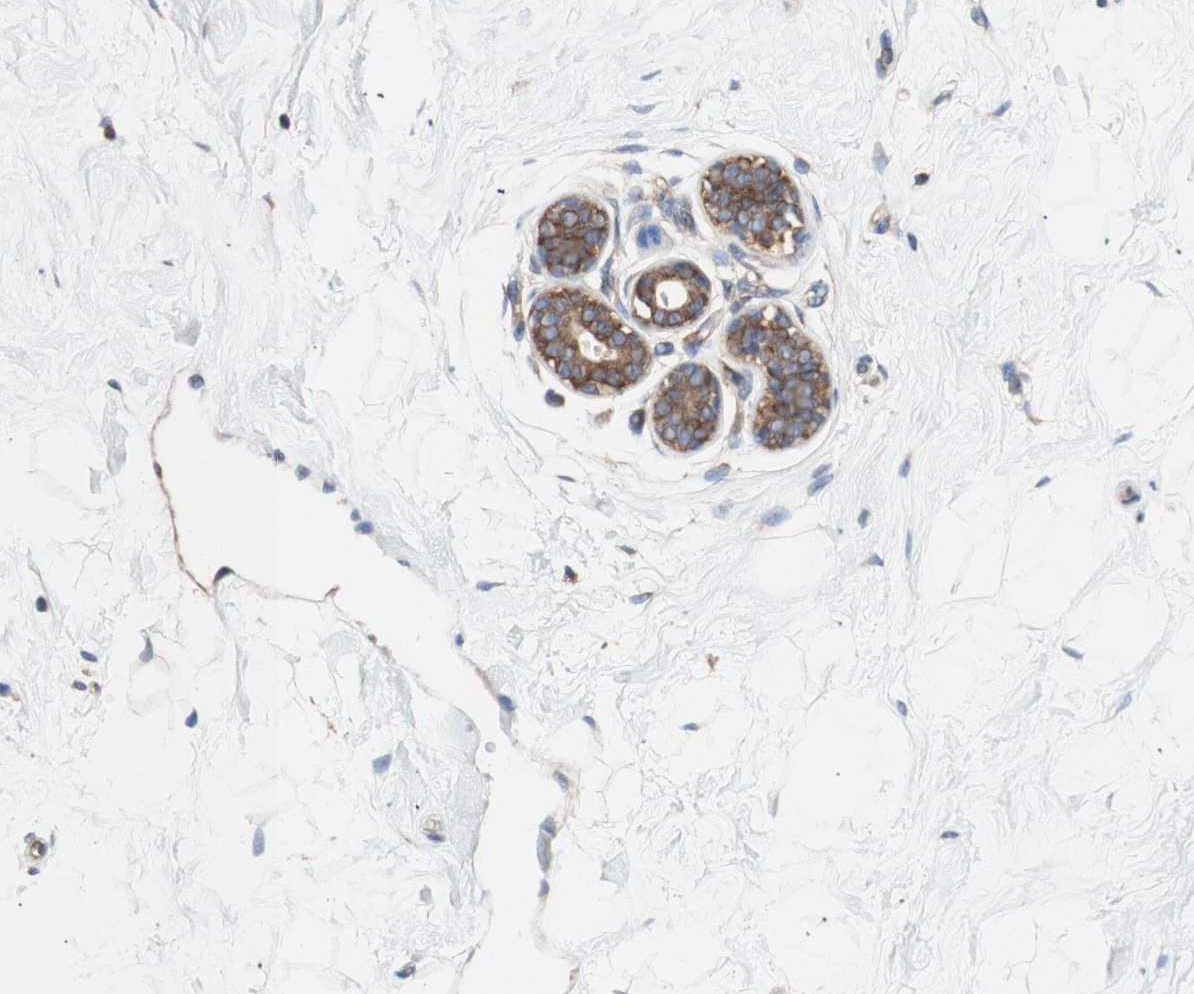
{"staining": {"intensity": "negative", "quantity": "none", "location": "none"}, "tissue": "breast", "cell_type": "Adipocytes", "image_type": "normal", "snomed": [{"axis": "morphology", "description": "Normal tissue, NOS"}, {"axis": "topography", "description": "Breast"}], "caption": "An image of breast stained for a protein displays no brown staining in adipocytes. Nuclei are stained in blue.", "gene": "FMR1", "patient": {"sex": "female", "age": 23}}